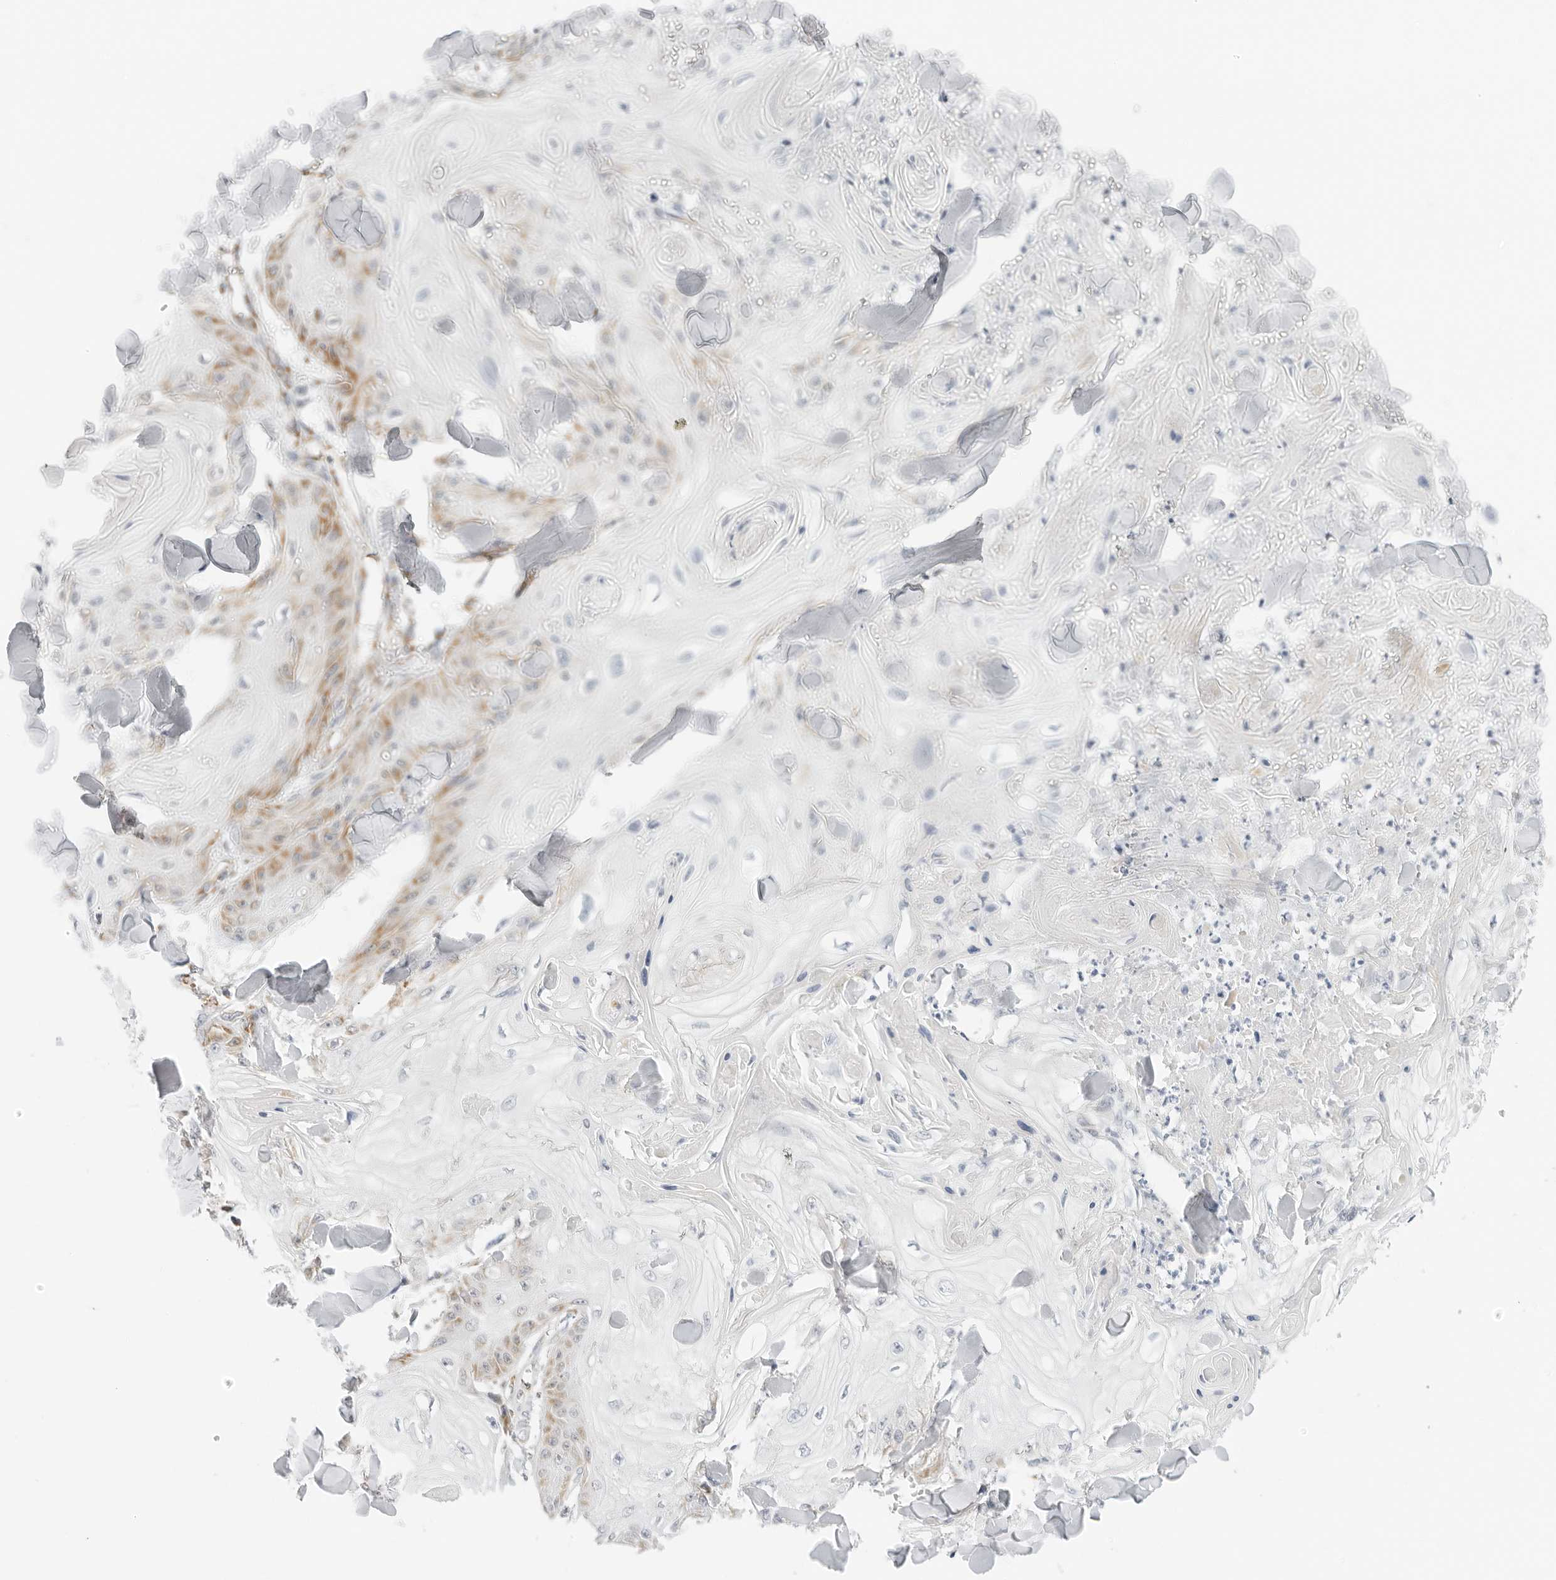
{"staining": {"intensity": "weak", "quantity": "<25%", "location": "cytoplasmic/membranous"}, "tissue": "skin cancer", "cell_type": "Tumor cells", "image_type": "cancer", "snomed": [{"axis": "morphology", "description": "Squamous cell carcinoma, NOS"}, {"axis": "topography", "description": "Skin"}], "caption": "Immunohistochemistry (IHC) image of neoplastic tissue: human squamous cell carcinoma (skin) stained with DAB exhibits no significant protein staining in tumor cells.", "gene": "RC3H1", "patient": {"sex": "male", "age": 74}}